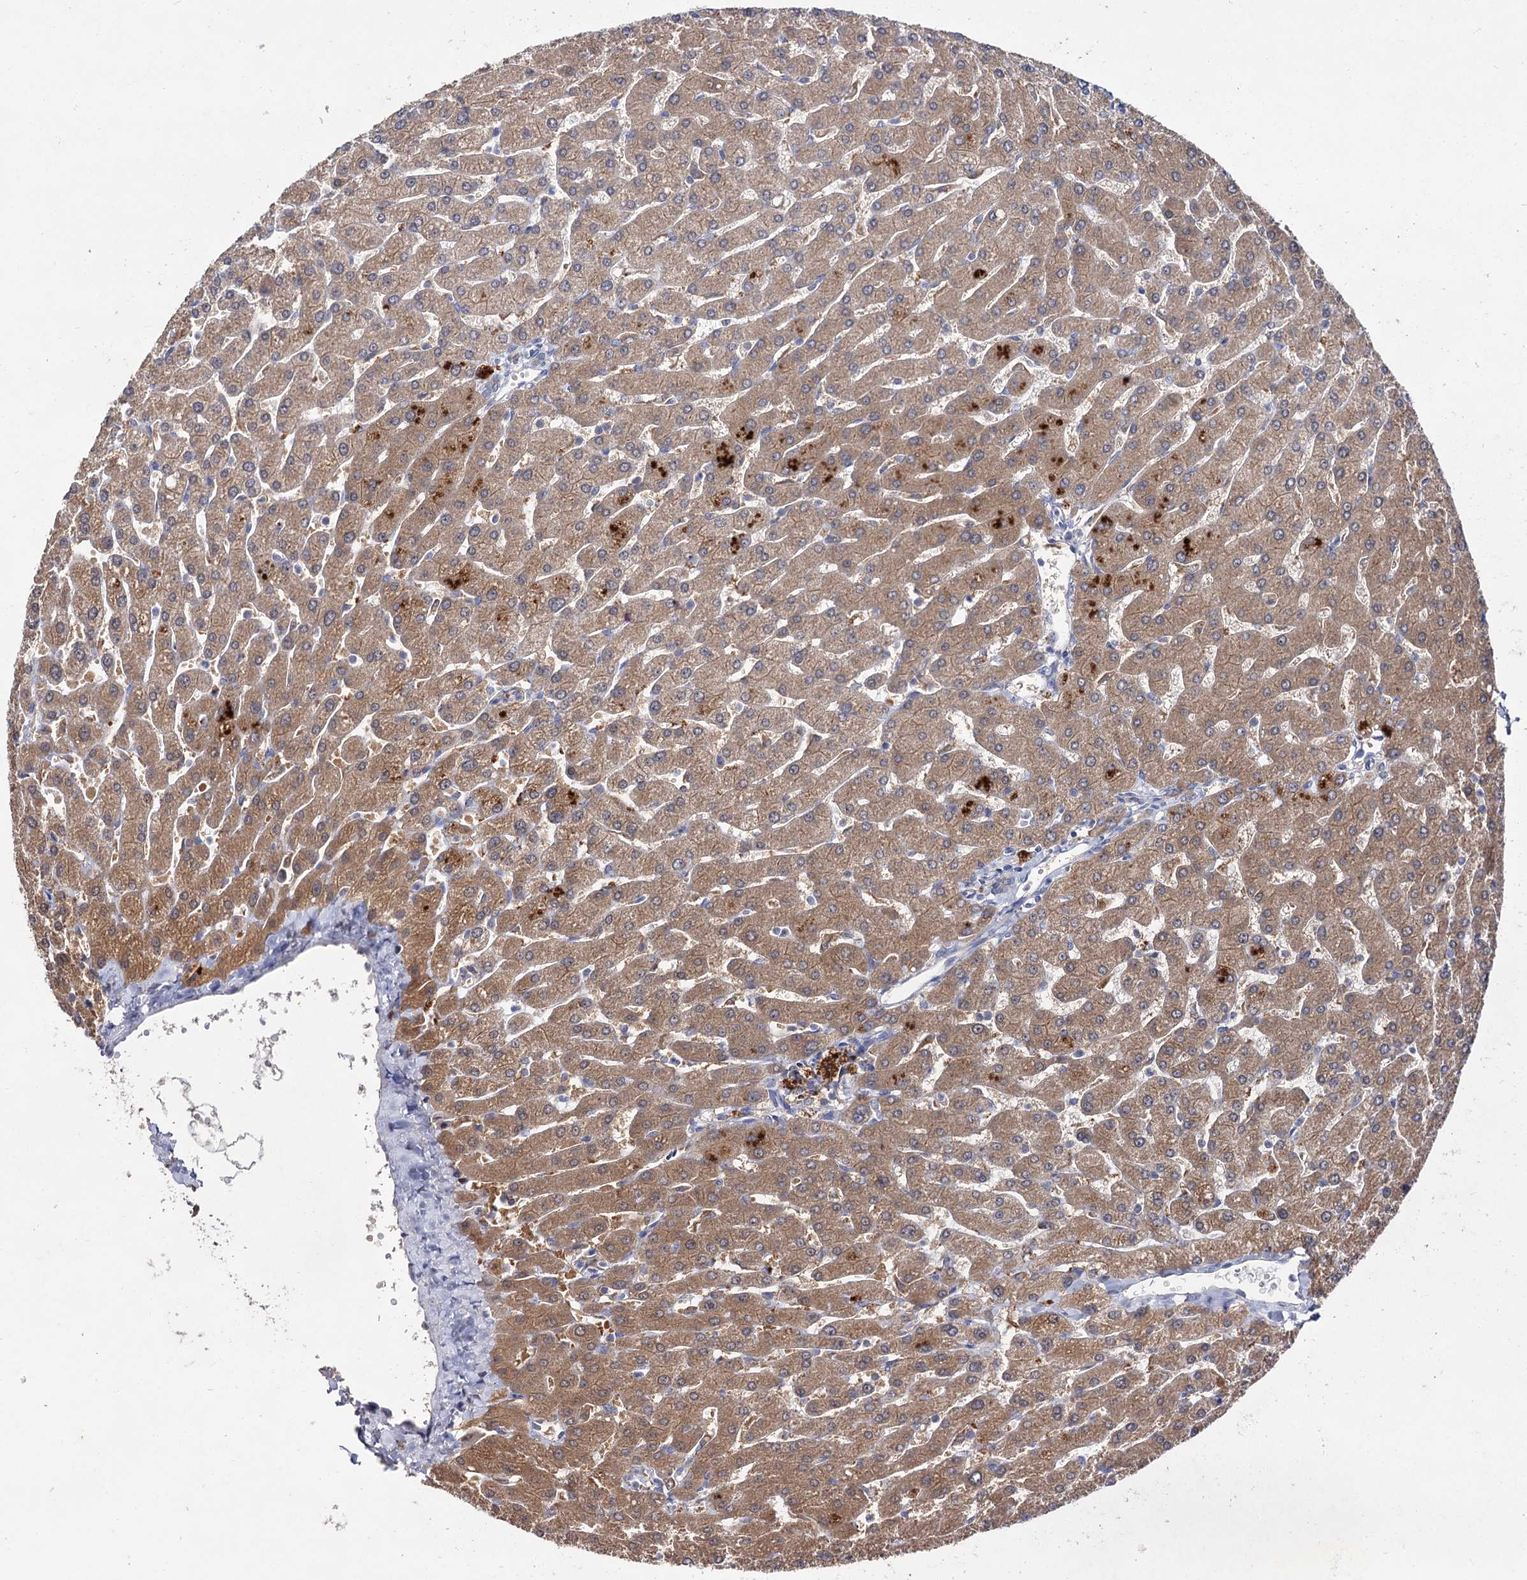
{"staining": {"intensity": "negative", "quantity": "none", "location": "none"}, "tissue": "liver", "cell_type": "Cholangiocytes", "image_type": "normal", "snomed": [{"axis": "morphology", "description": "Normal tissue, NOS"}, {"axis": "topography", "description": "Liver"}], "caption": "The immunohistochemistry (IHC) photomicrograph has no significant expression in cholangiocytes of liver. (Brightfield microscopy of DAB immunohistochemistry (IHC) at high magnification).", "gene": "ACTR6", "patient": {"sex": "male", "age": 55}}